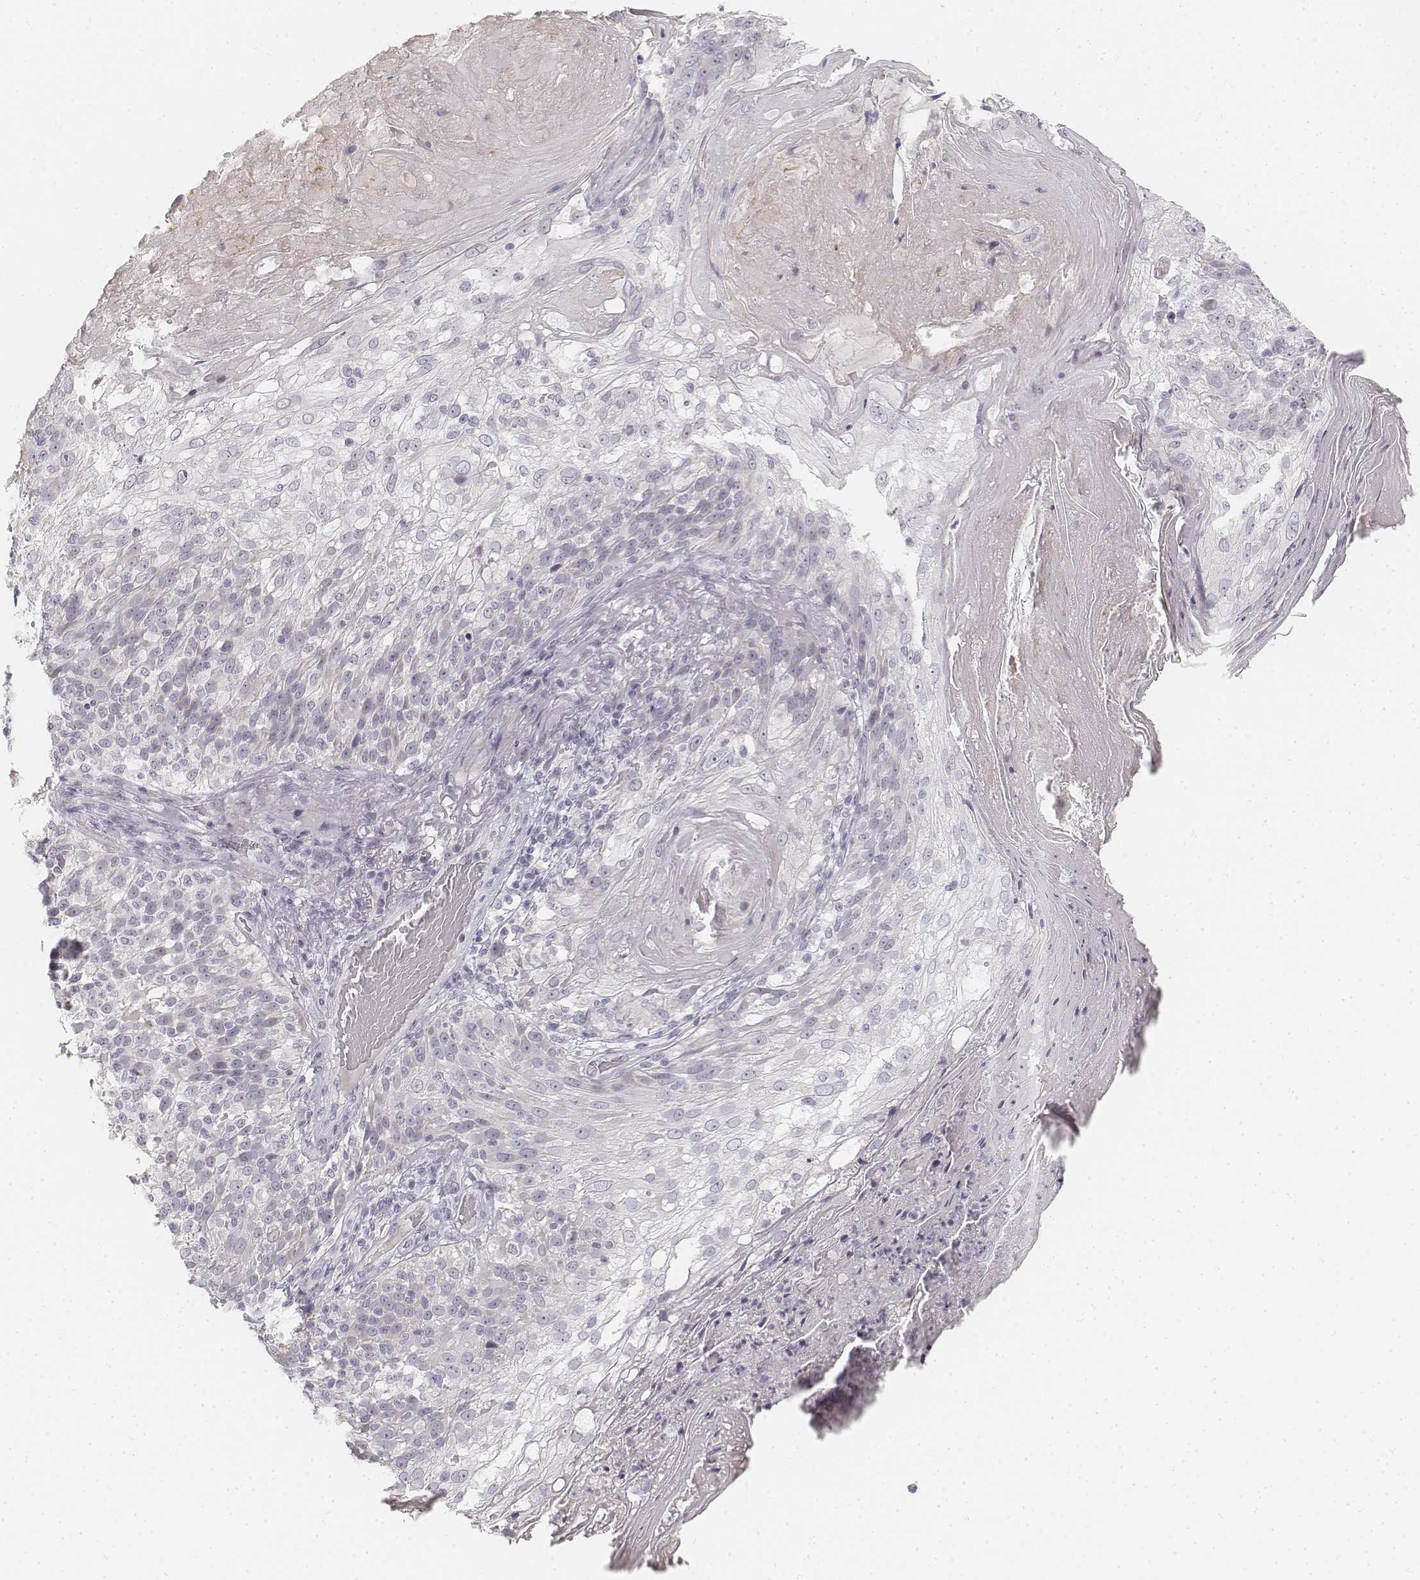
{"staining": {"intensity": "negative", "quantity": "none", "location": "none"}, "tissue": "skin cancer", "cell_type": "Tumor cells", "image_type": "cancer", "snomed": [{"axis": "morphology", "description": "Normal tissue, NOS"}, {"axis": "morphology", "description": "Squamous cell carcinoma, NOS"}, {"axis": "topography", "description": "Skin"}], "caption": "Skin cancer was stained to show a protein in brown. There is no significant positivity in tumor cells.", "gene": "DSG4", "patient": {"sex": "female", "age": 83}}